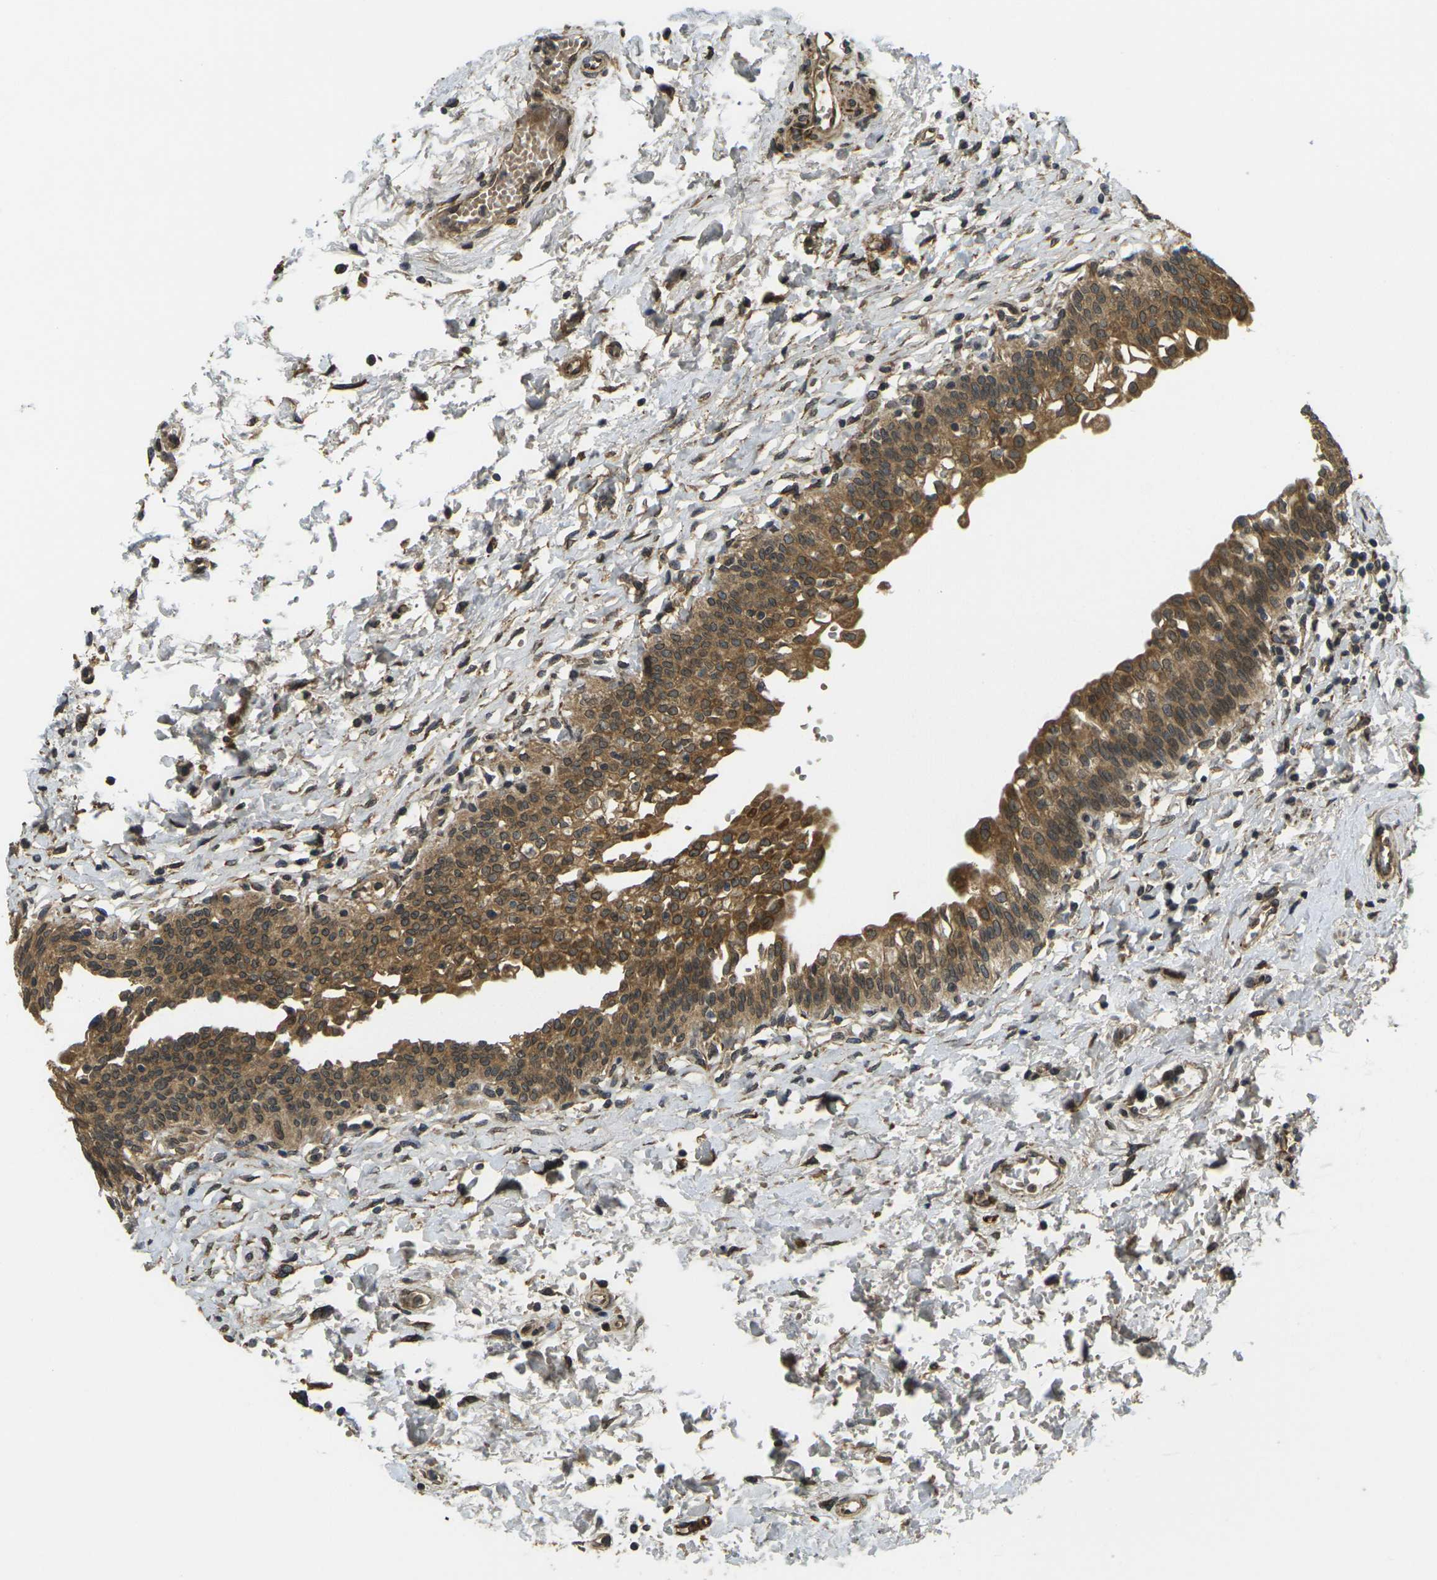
{"staining": {"intensity": "strong", "quantity": ">75%", "location": "cytoplasmic/membranous"}, "tissue": "urinary bladder", "cell_type": "Urothelial cells", "image_type": "normal", "snomed": [{"axis": "morphology", "description": "Normal tissue, NOS"}, {"axis": "topography", "description": "Urinary bladder"}], "caption": "Unremarkable urinary bladder was stained to show a protein in brown. There is high levels of strong cytoplasmic/membranous expression in approximately >75% of urothelial cells. (Brightfield microscopy of DAB IHC at high magnification).", "gene": "FUT11", "patient": {"sex": "male", "age": 55}}